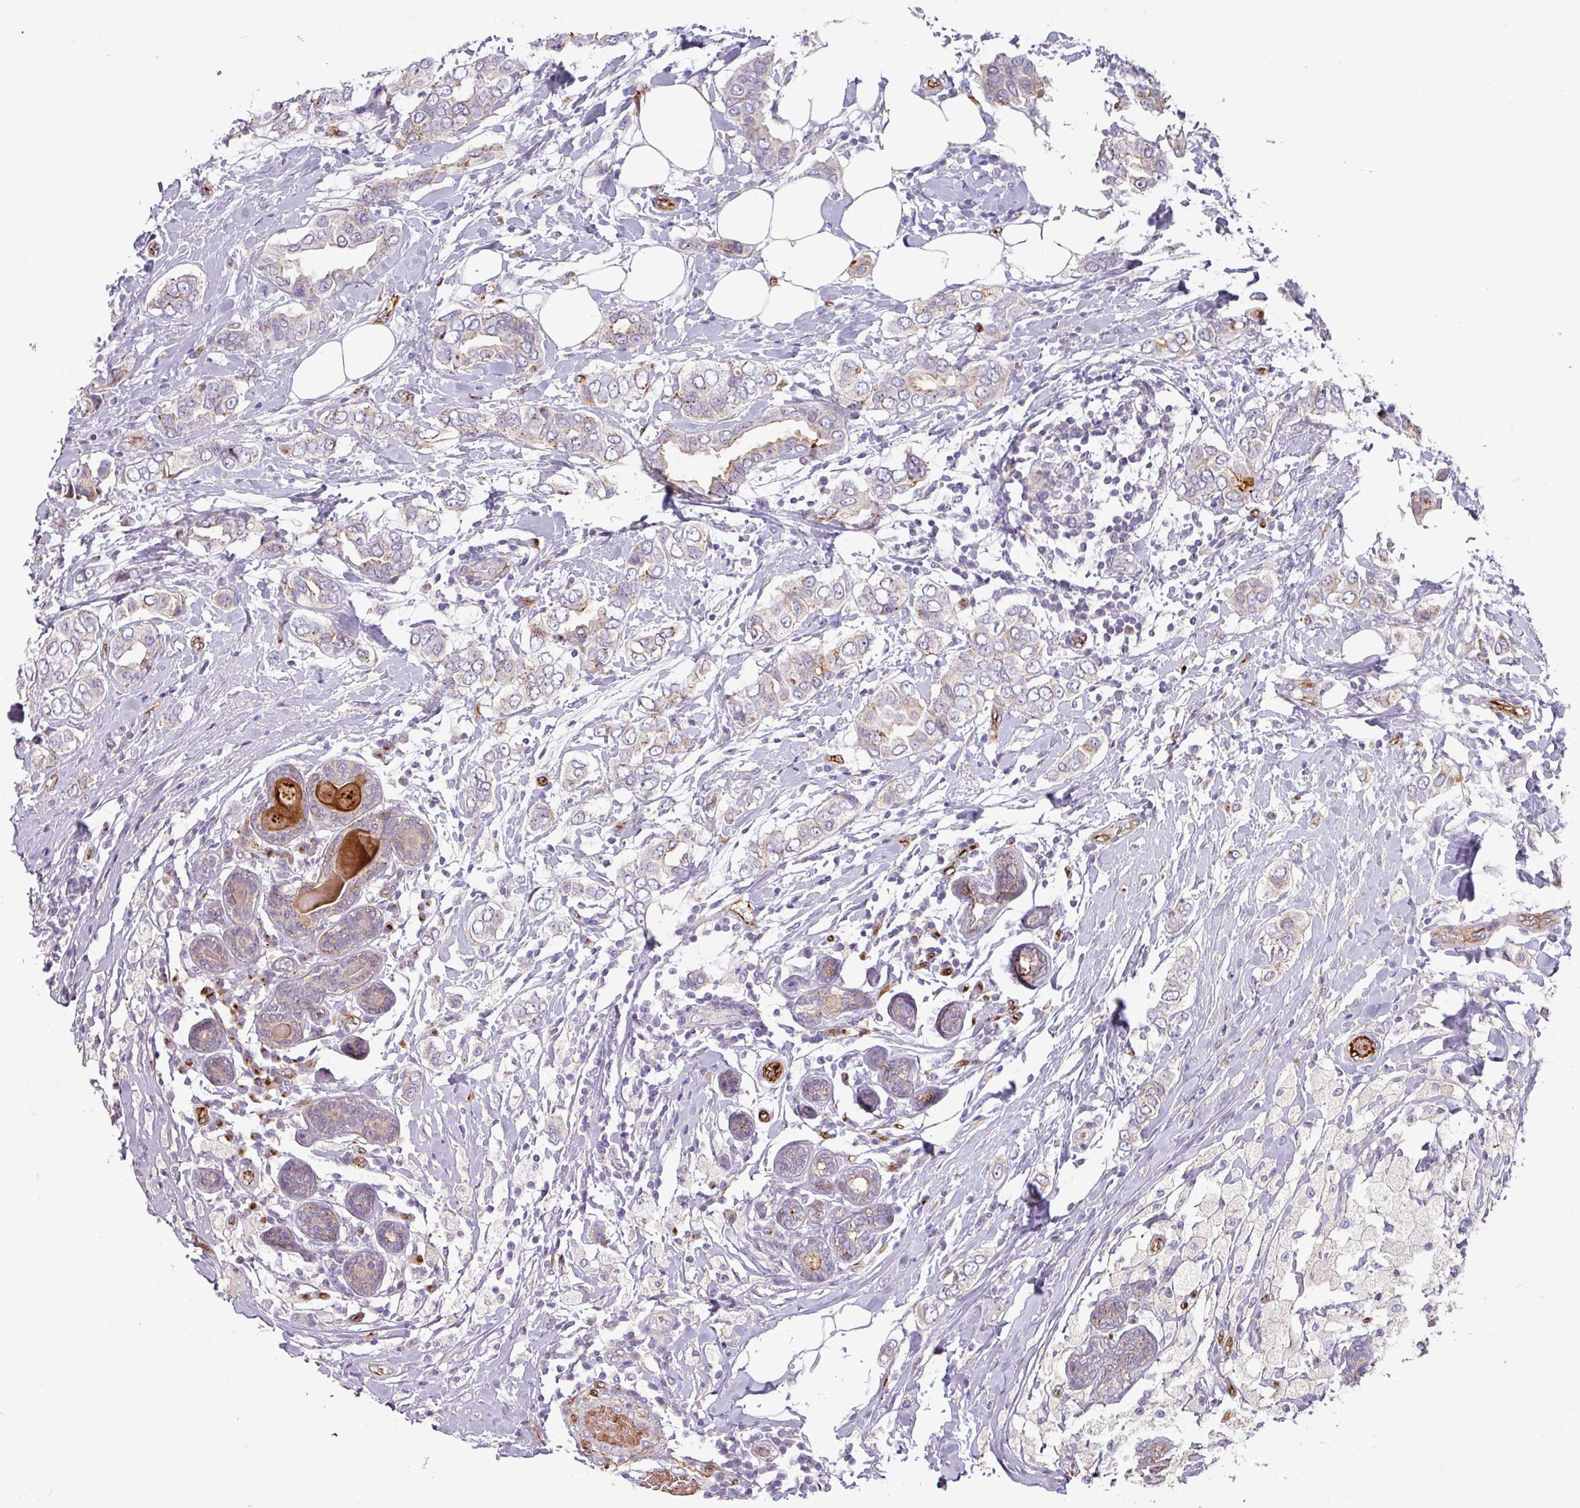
{"staining": {"intensity": "moderate", "quantity": "<25%", "location": "cytoplasmic/membranous"}, "tissue": "breast cancer", "cell_type": "Tumor cells", "image_type": "cancer", "snomed": [{"axis": "morphology", "description": "Lobular carcinoma"}, {"axis": "topography", "description": "Breast"}], "caption": "Immunohistochemical staining of breast lobular carcinoma shows moderate cytoplasmic/membranous protein positivity in about <25% of tumor cells. (brown staining indicates protein expression, while blue staining denotes nuclei).", "gene": "PRODH2", "patient": {"sex": "female", "age": 51}}